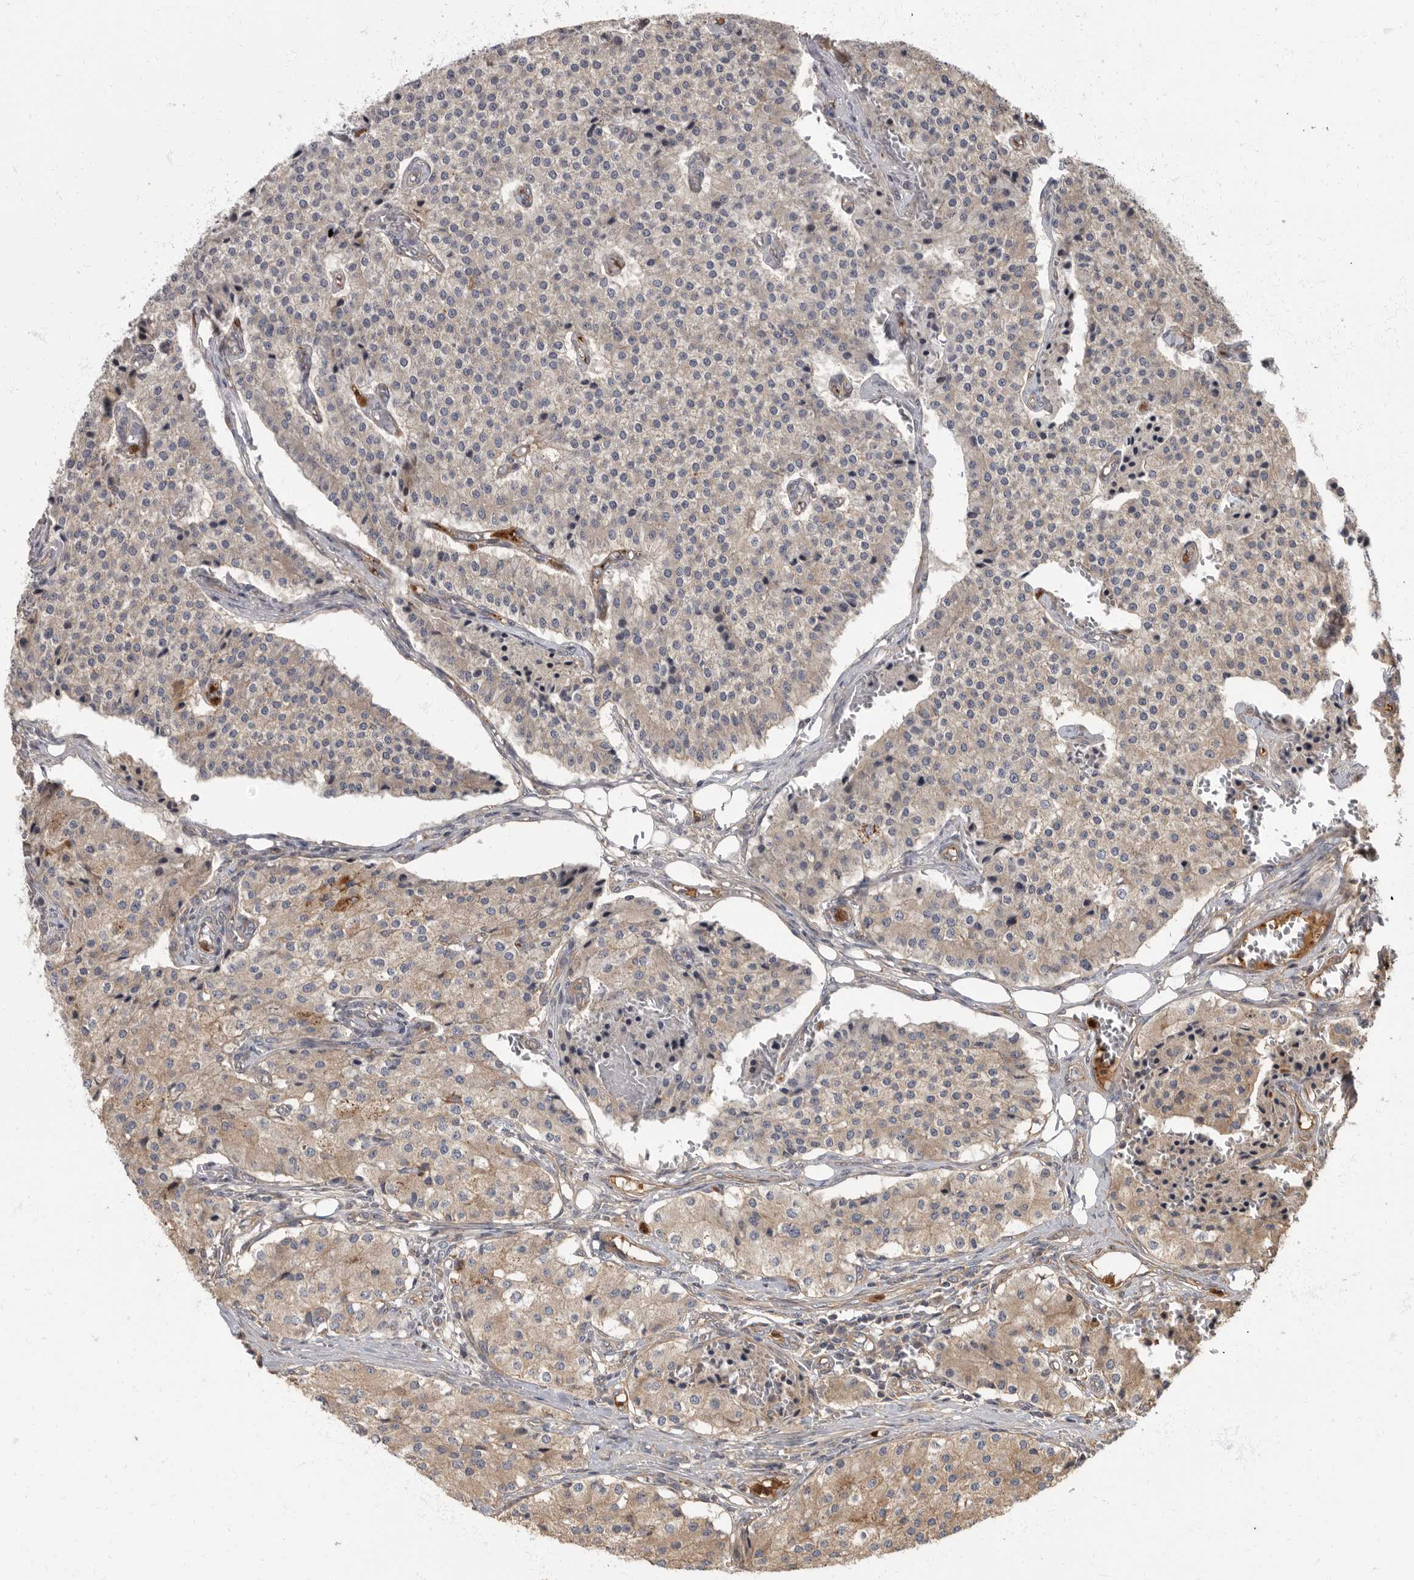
{"staining": {"intensity": "weak", "quantity": ">75%", "location": "cytoplasmic/membranous"}, "tissue": "carcinoid", "cell_type": "Tumor cells", "image_type": "cancer", "snomed": [{"axis": "morphology", "description": "Carcinoid, malignant, NOS"}, {"axis": "topography", "description": "Colon"}], "caption": "Brown immunohistochemical staining in carcinoid shows weak cytoplasmic/membranous positivity in approximately >75% of tumor cells.", "gene": "DAAM1", "patient": {"sex": "female", "age": 52}}